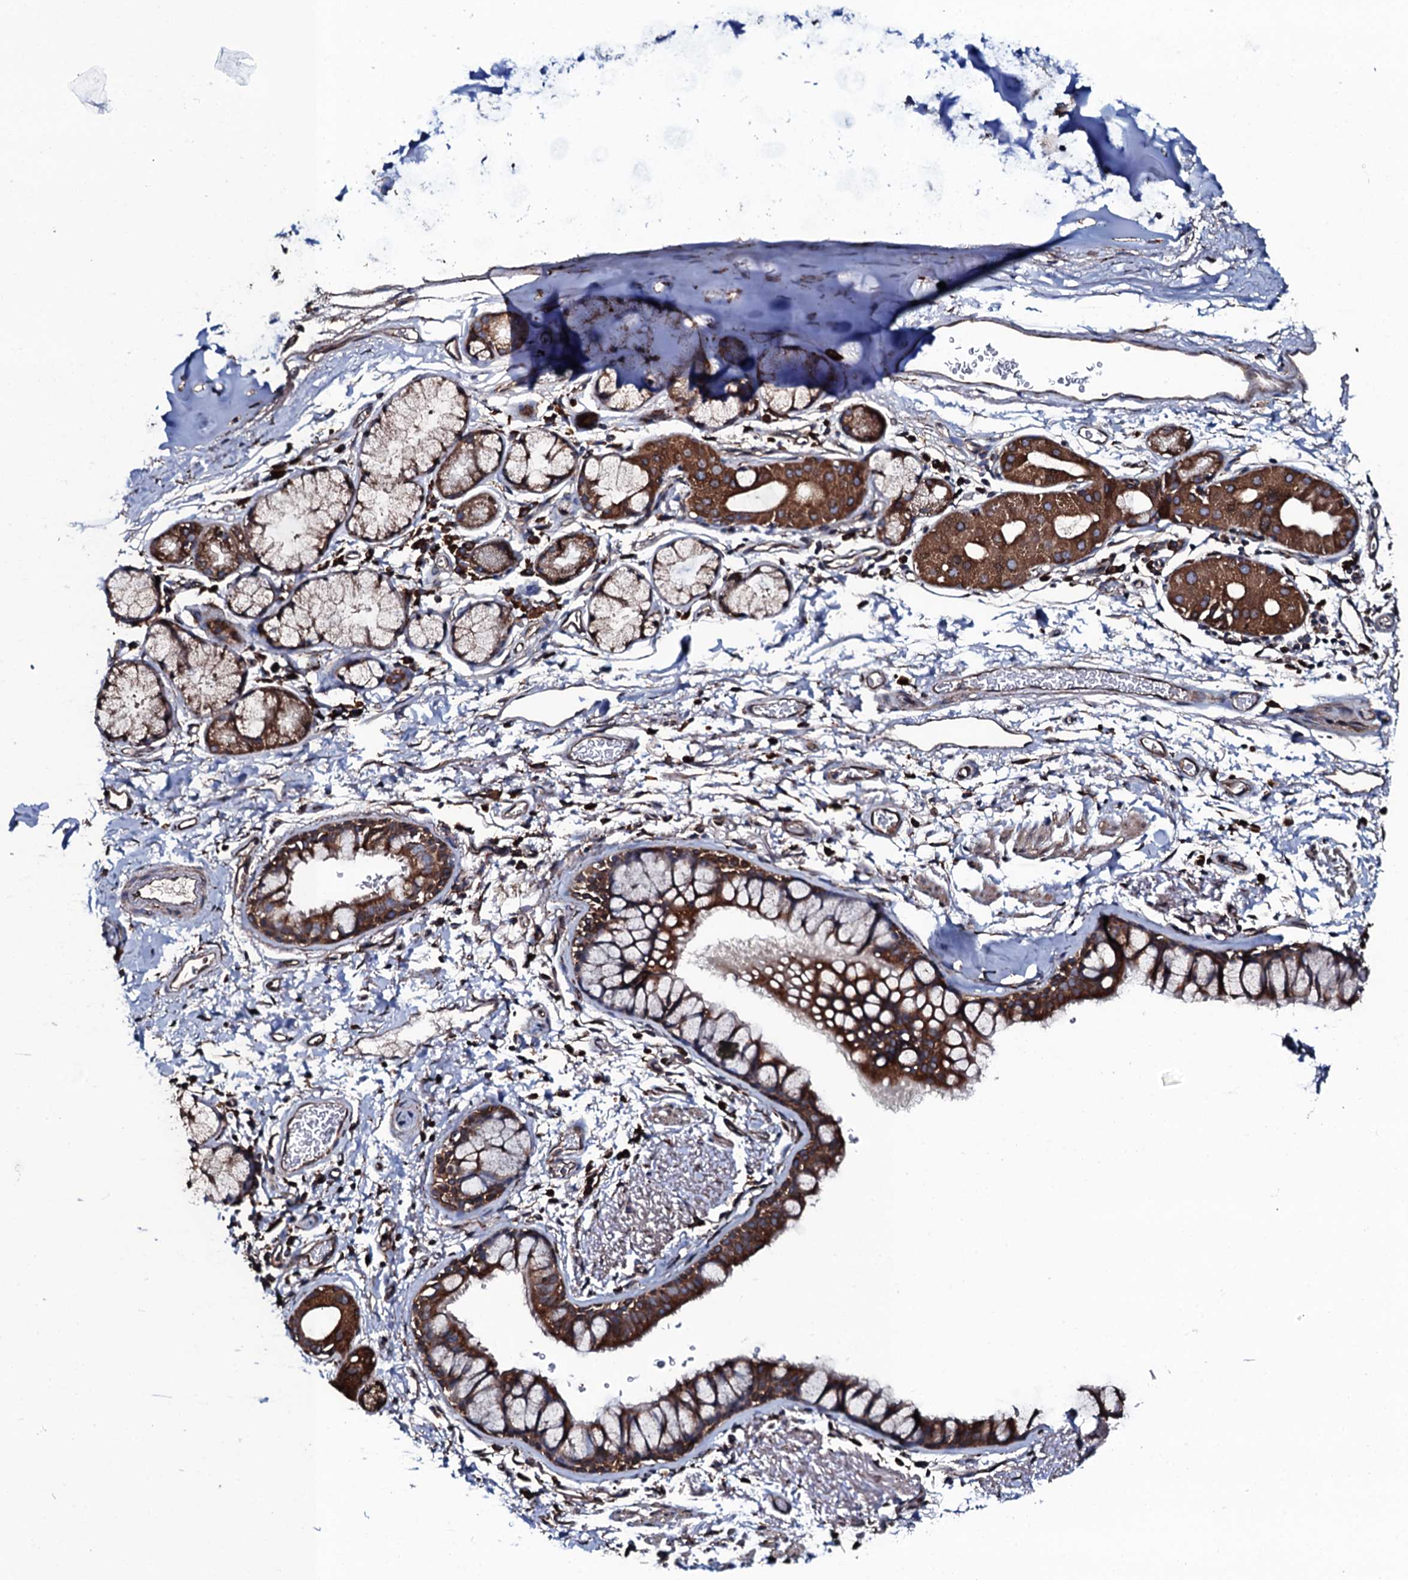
{"staining": {"intensity": "strong", "quantity": ">75%", "location": "cytoplasmic/membranous"}, "tissue": "bronchus", "cell_type": "Respiratory epithelial cells", "image_type": "normal", "snomed": [{"axis": "morphology", "description": "Normal tissue, NOS"}, {"axis": "topography", "description": "Bronchus"}], "caption": "A brown stain shows strong cytoplasmic/membranous expression of a protein in respiratory epithelial cells of benign bronchus.", "gene": "RAB12", "patient": {"sex": "male", "age": 65}}